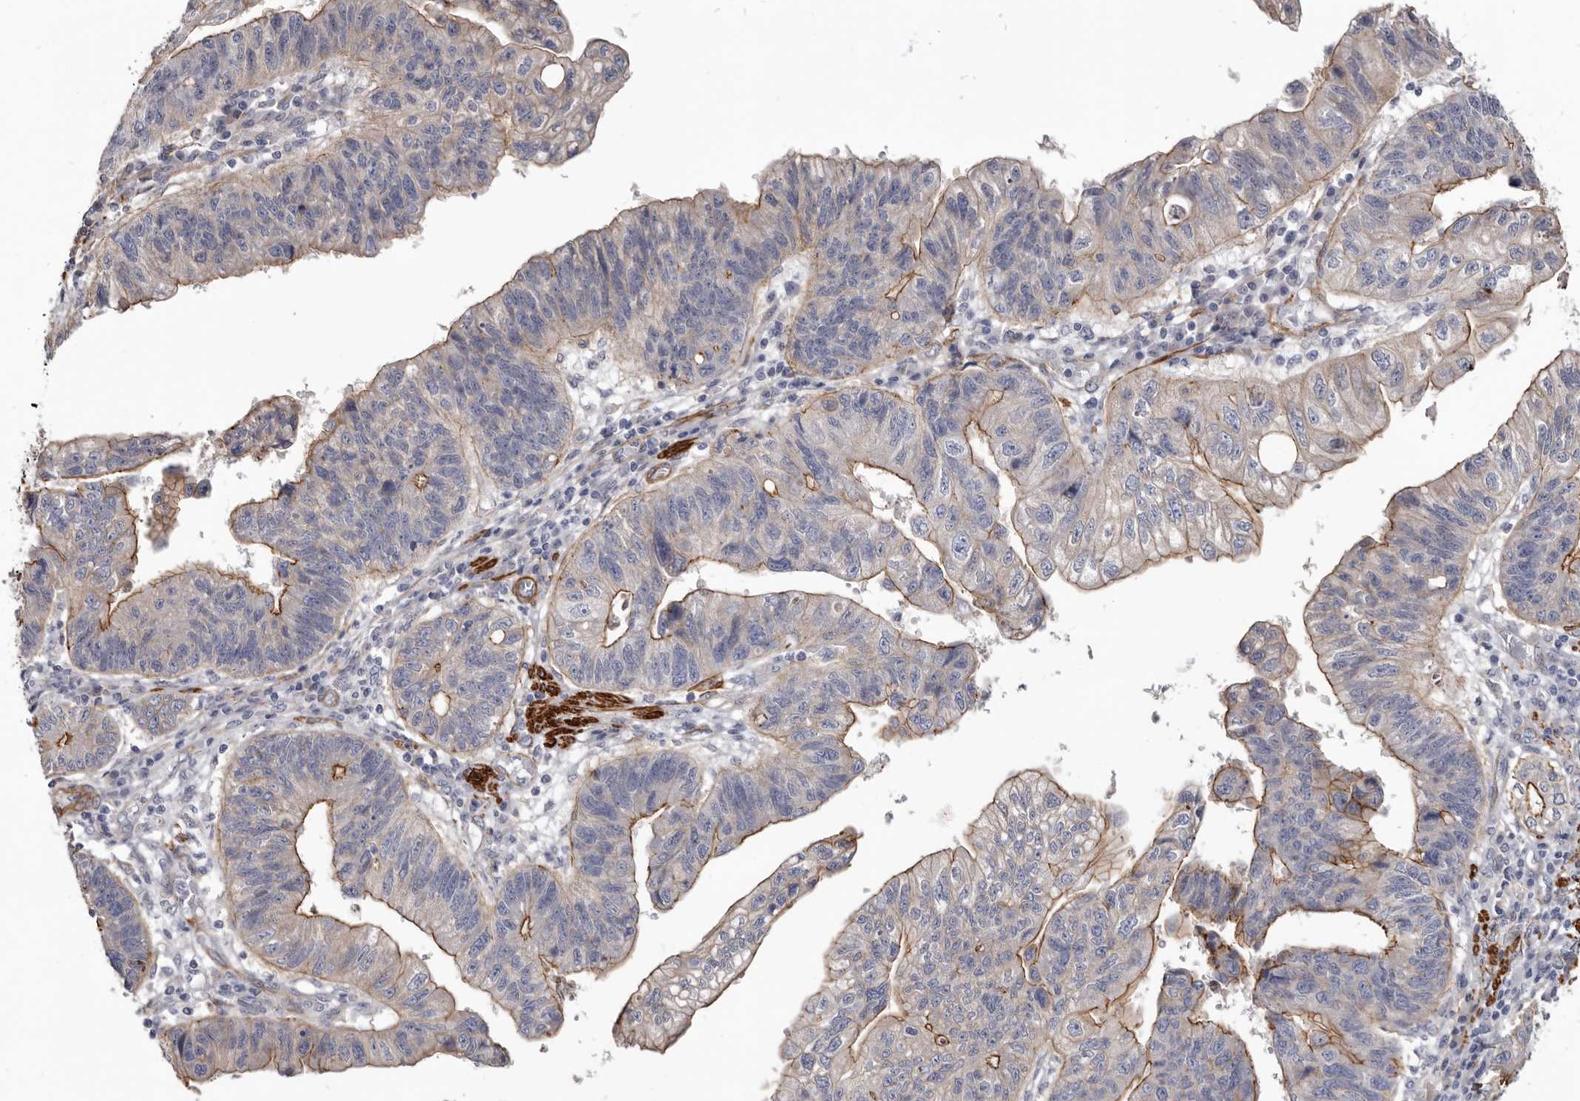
{"staining": {"intensity": "strong", "quantity": "25%-75%", "location": "cytoplasmic/membranous"}, "tissue": "stomach cancer", "cell_type": "Tumor cells", "image_type": "cancer", "snomed": [{"axis": "morphology", "description": "Adenocarcinoma, NOS"}, {"axis": "topography", "description": "Stomach"}], "caption": "There is high levels of strong cytoplasmic/membranous positivity in tumor cells of stomach adenocarcinoma, as demonstrated by immunohistochemical staining (brown color).", "gene": "CGN", "patient": {"sex": "male", "age": 59}}